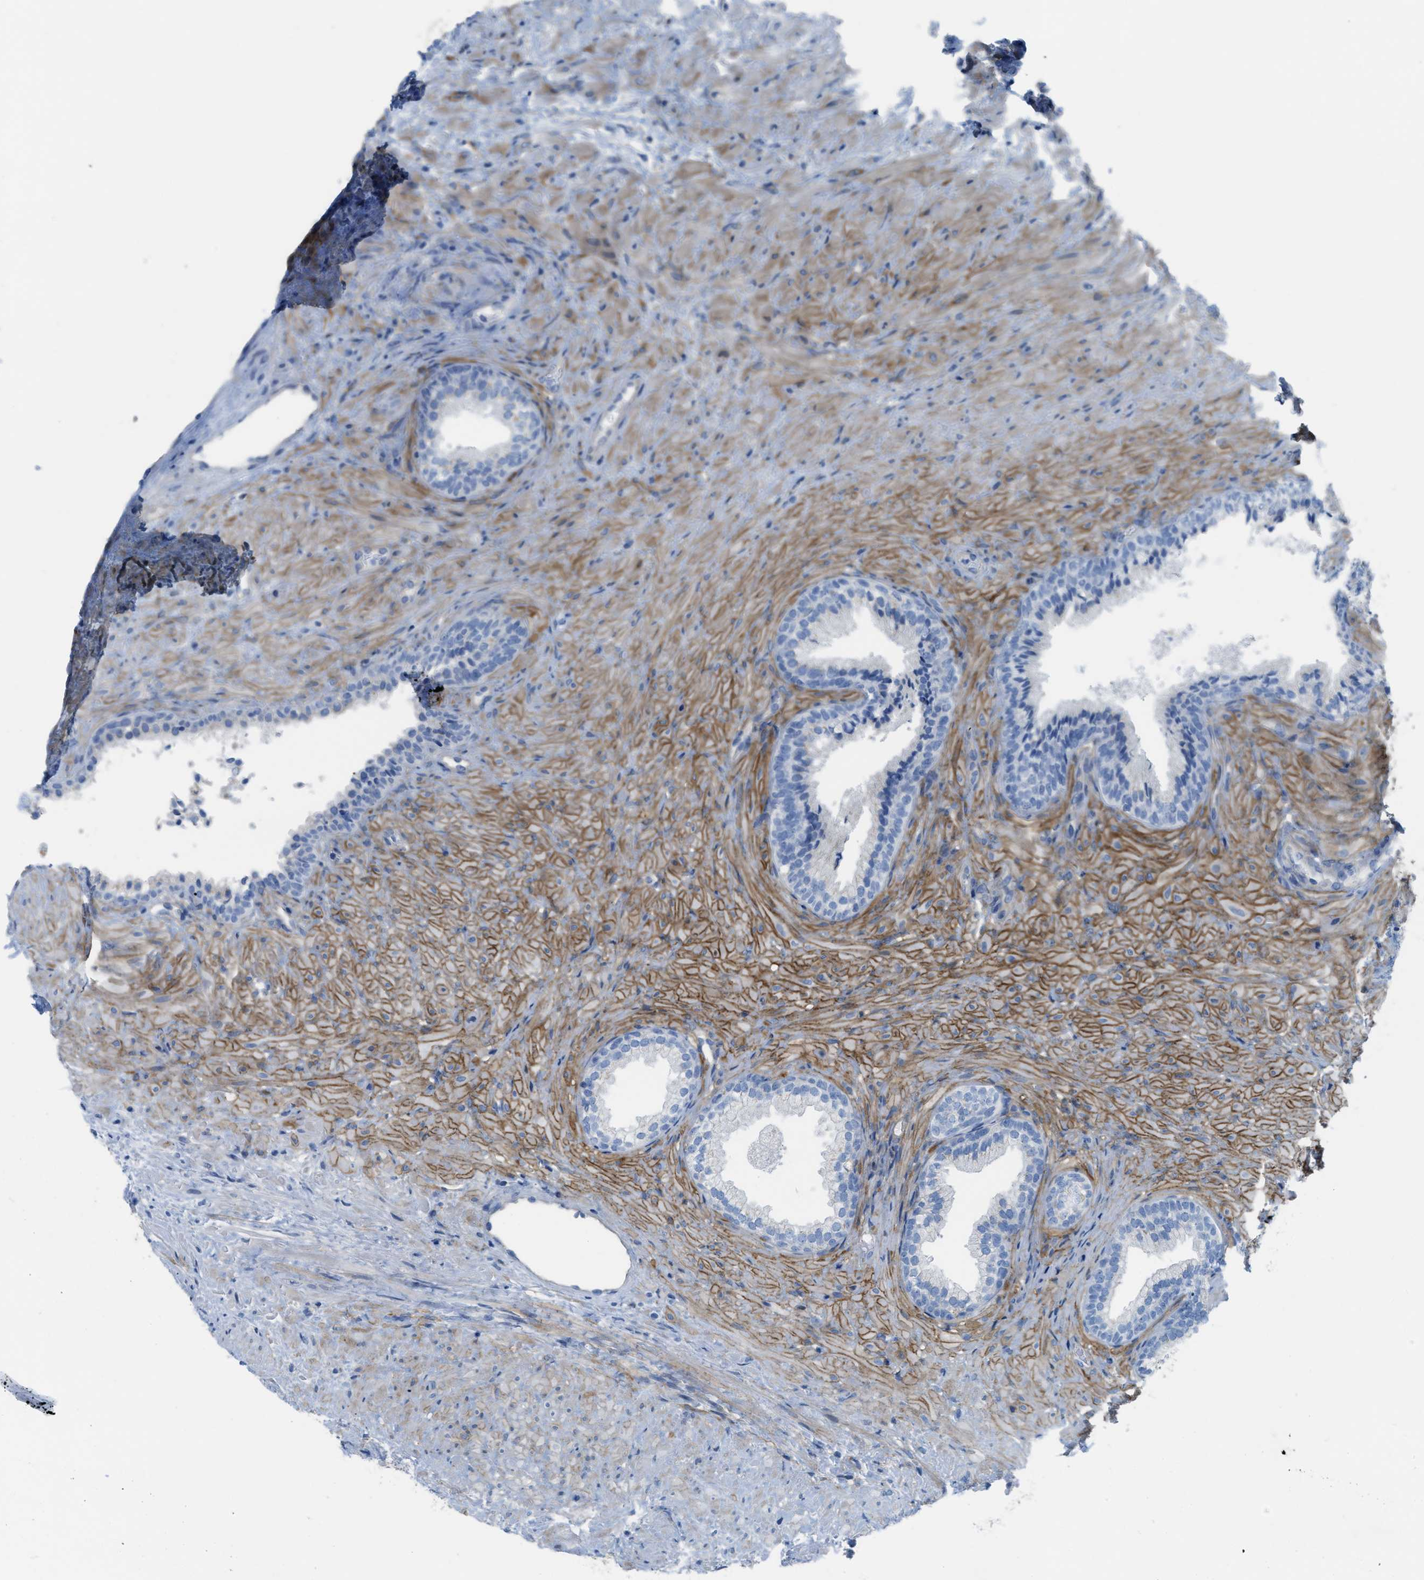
{"staining": {"intensity": "weak", "quantity": "<25%", "location": "cytoplasmic/membranous"}, "tissue": "prostate", "cell_type": "Glandular cells", "image_type": "normal", "snomed": [{"axis": "morphology", "description": "Normal tissue, NOS"}, {"axis": "topography", "description": "Prostate"}], "caption": "The image exhibits no significant positivity in glandular cells of prostate.", "gene": "ASGR1", "patient": {"sex": "male", "age": 76}}